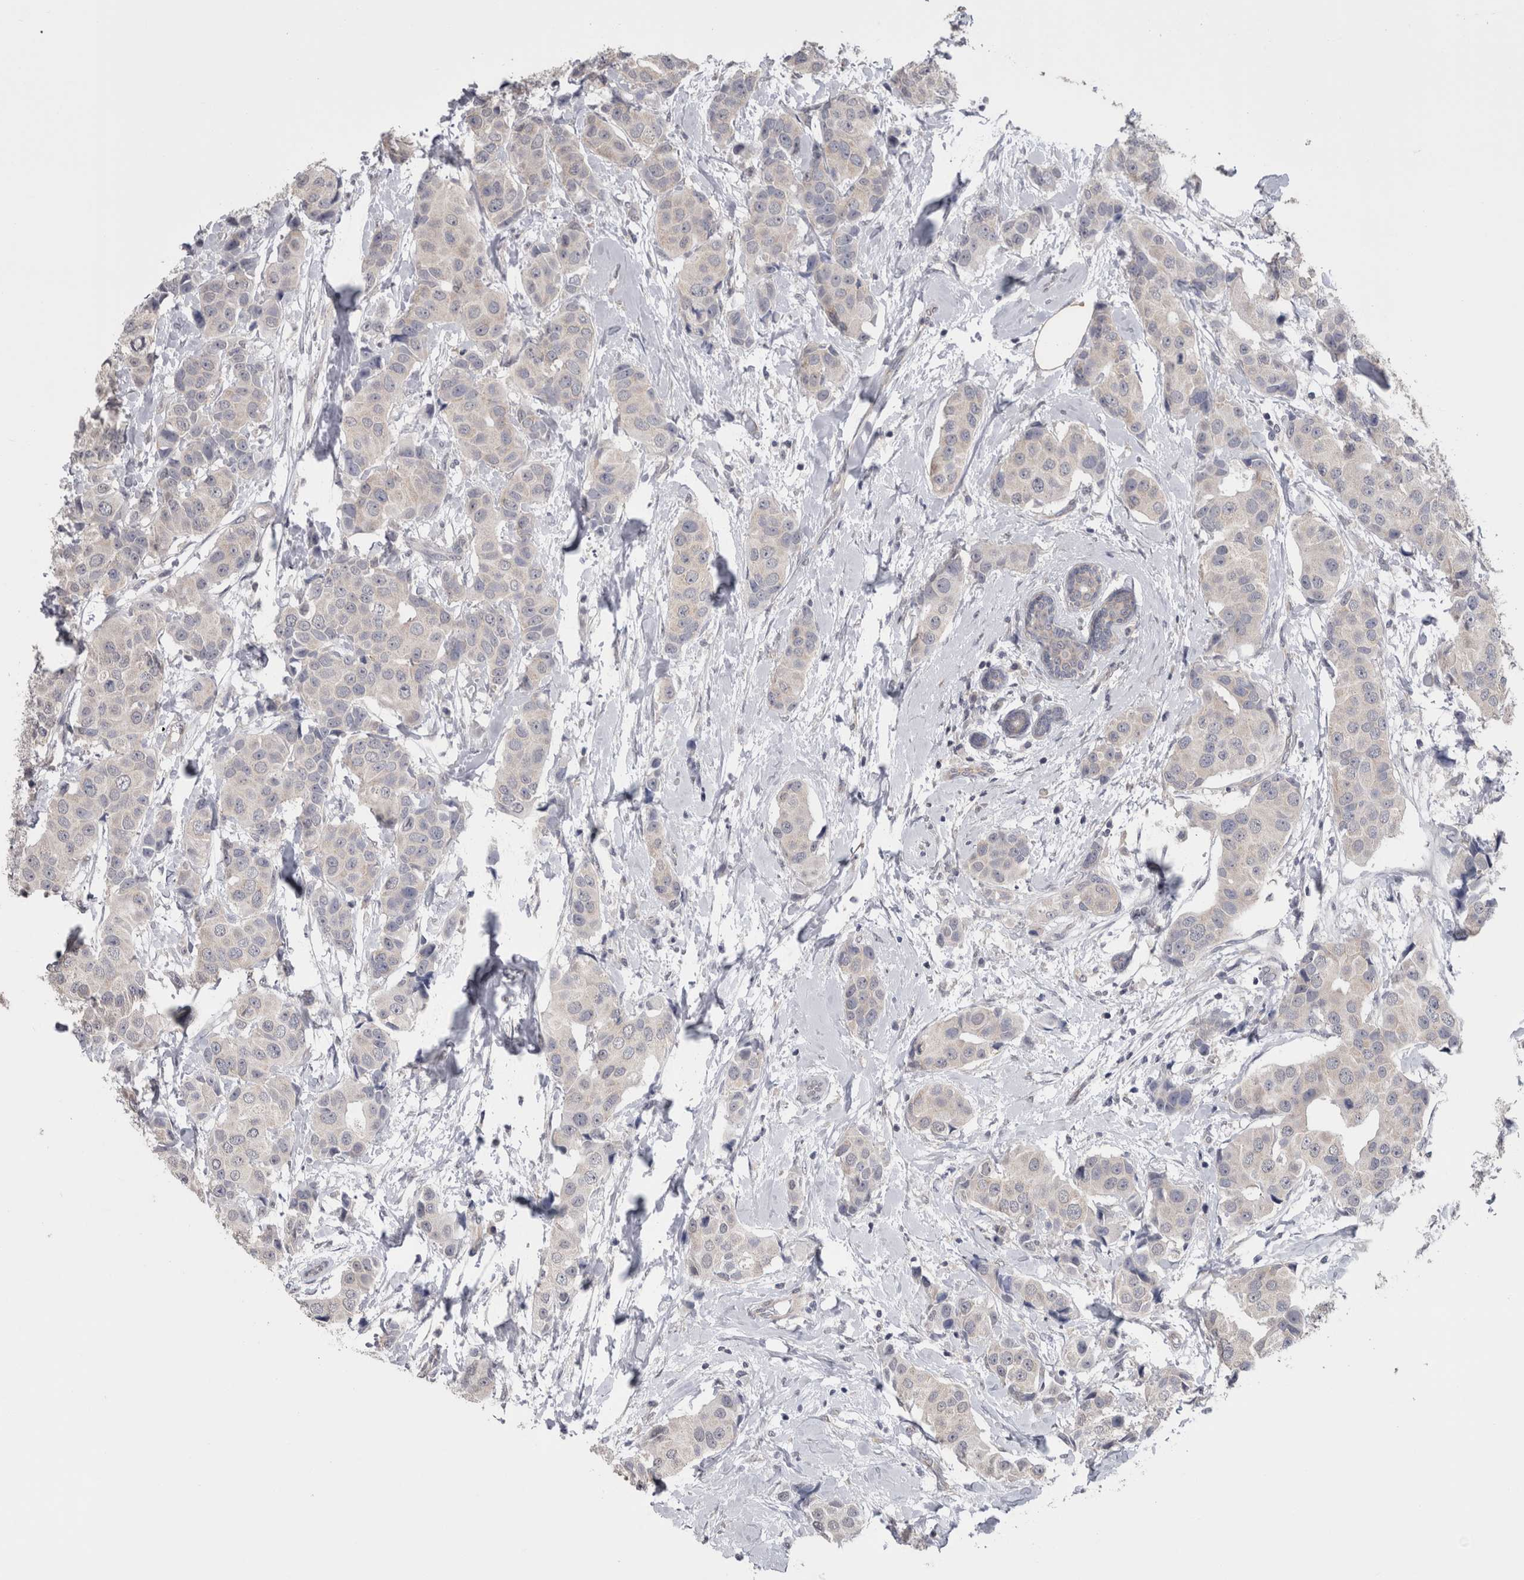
{"staining": {"intensity": "negative", "quantity": "none", "location": "none"}, "tissue": "breast cancer", "cell_type": "Tumor cells", "image_type": "cancer", "snomed": [{"axis": "morphology", "description": "Normal tissue, NOS"}, {"axis": "morphology", "description": "Duct carcinoma"}, {"axis": "topography", "description": "Breast"}], "caption": "There is no significant staining in tumor cells of breast intraductal carcinoma.", "gene": "DDX6", "patient": {"sex": "female", "age": 39}}